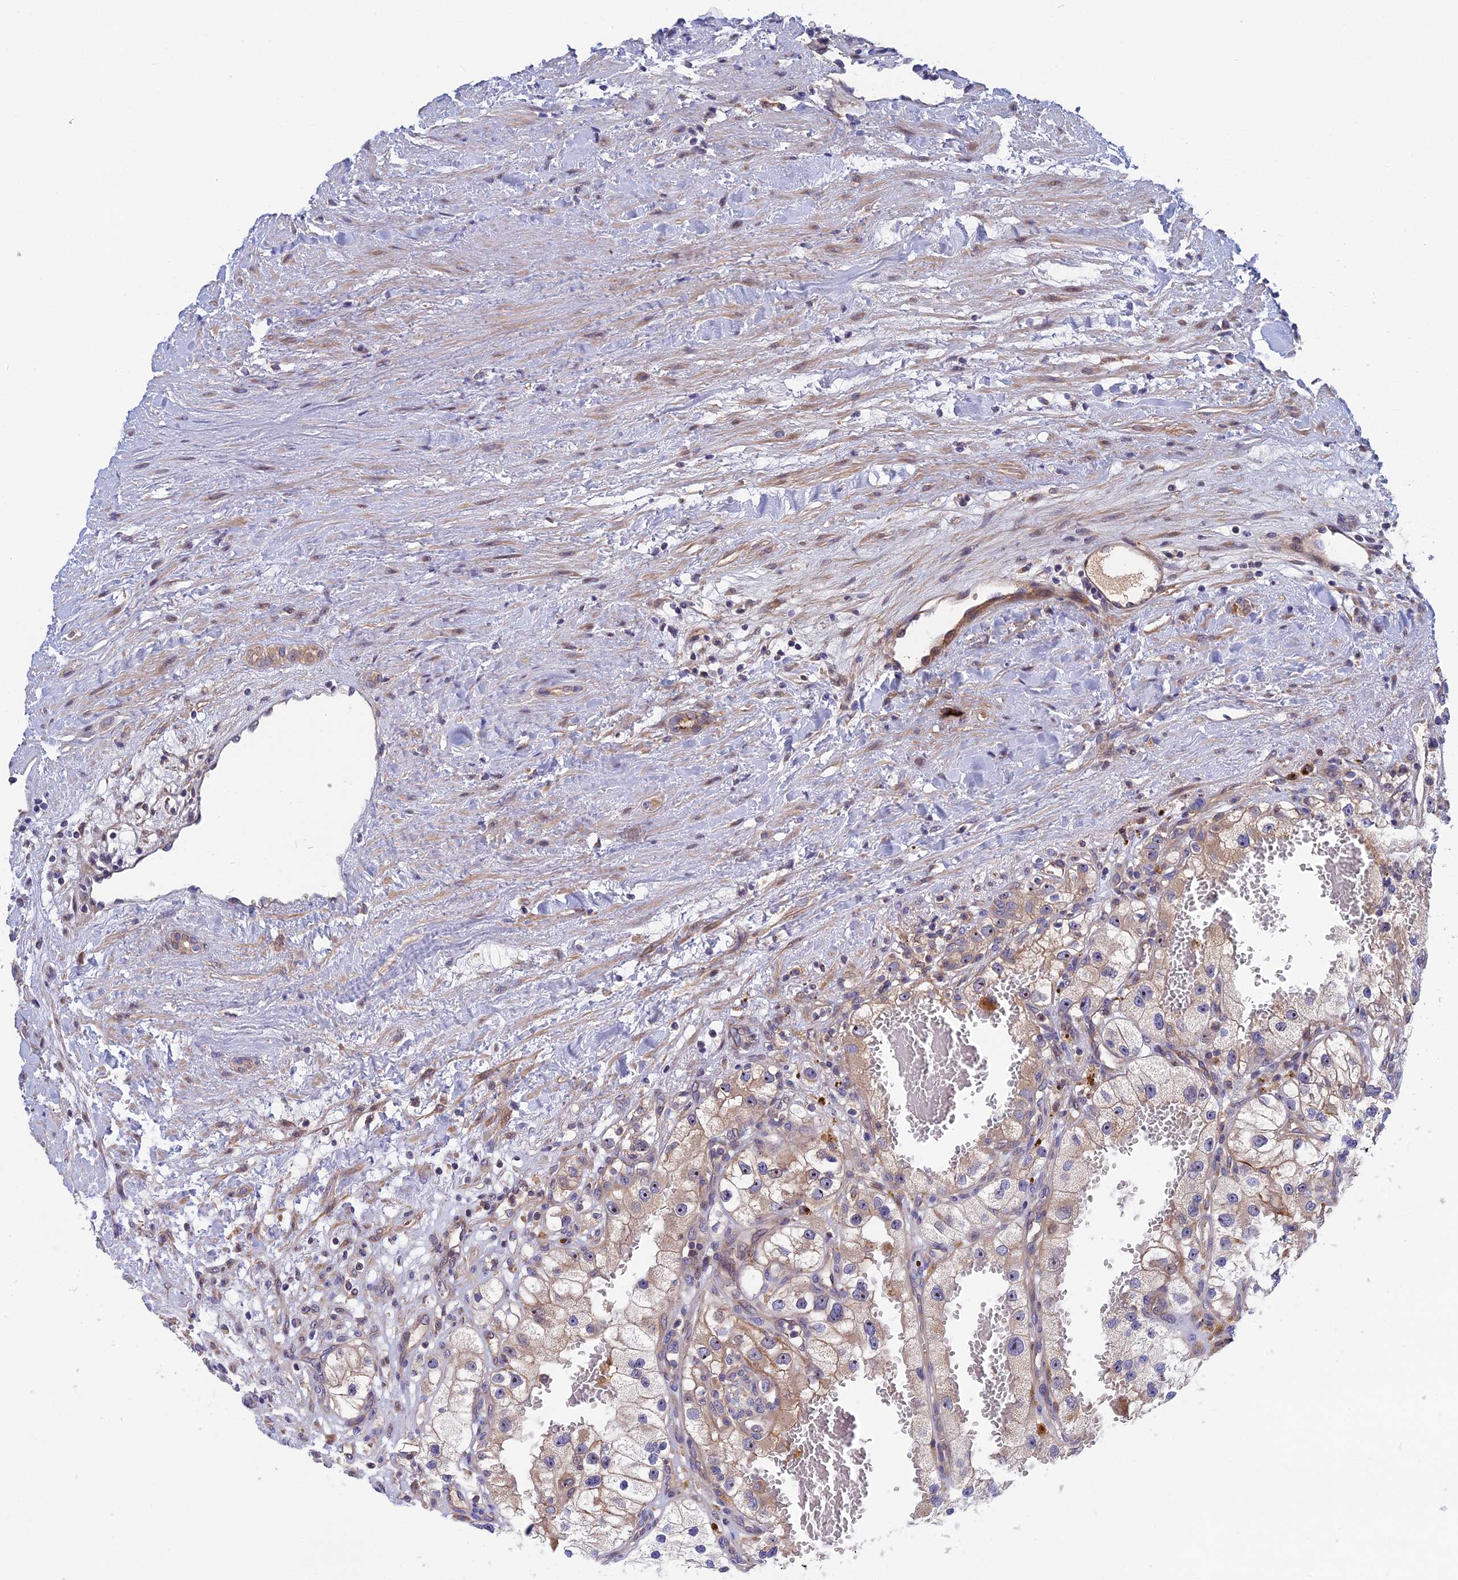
{"staining": {"intensity": "weak", "quantity": "<25%", "location": "cytoplasmic/membranous"}, "tissue": "renal cancer", "cell_type": "Tumor cells", "image_type": "cancer", "snomed": [{"axis": "morphology", "description": "Adenocarcinoma, NOS"}, {"axis": "topography", "description": "Kidney"}], "caption": "DAB (3,3'-diaminobenzidine) immunohistochemical staining of adenocarcinoma (renal) reveals no significant staining in tumor cells. (DAB IHC visualized using brightfield microscopy, high magnification).", "gene": "CRACD", "patient": {"sex": "female", "age": 57}}